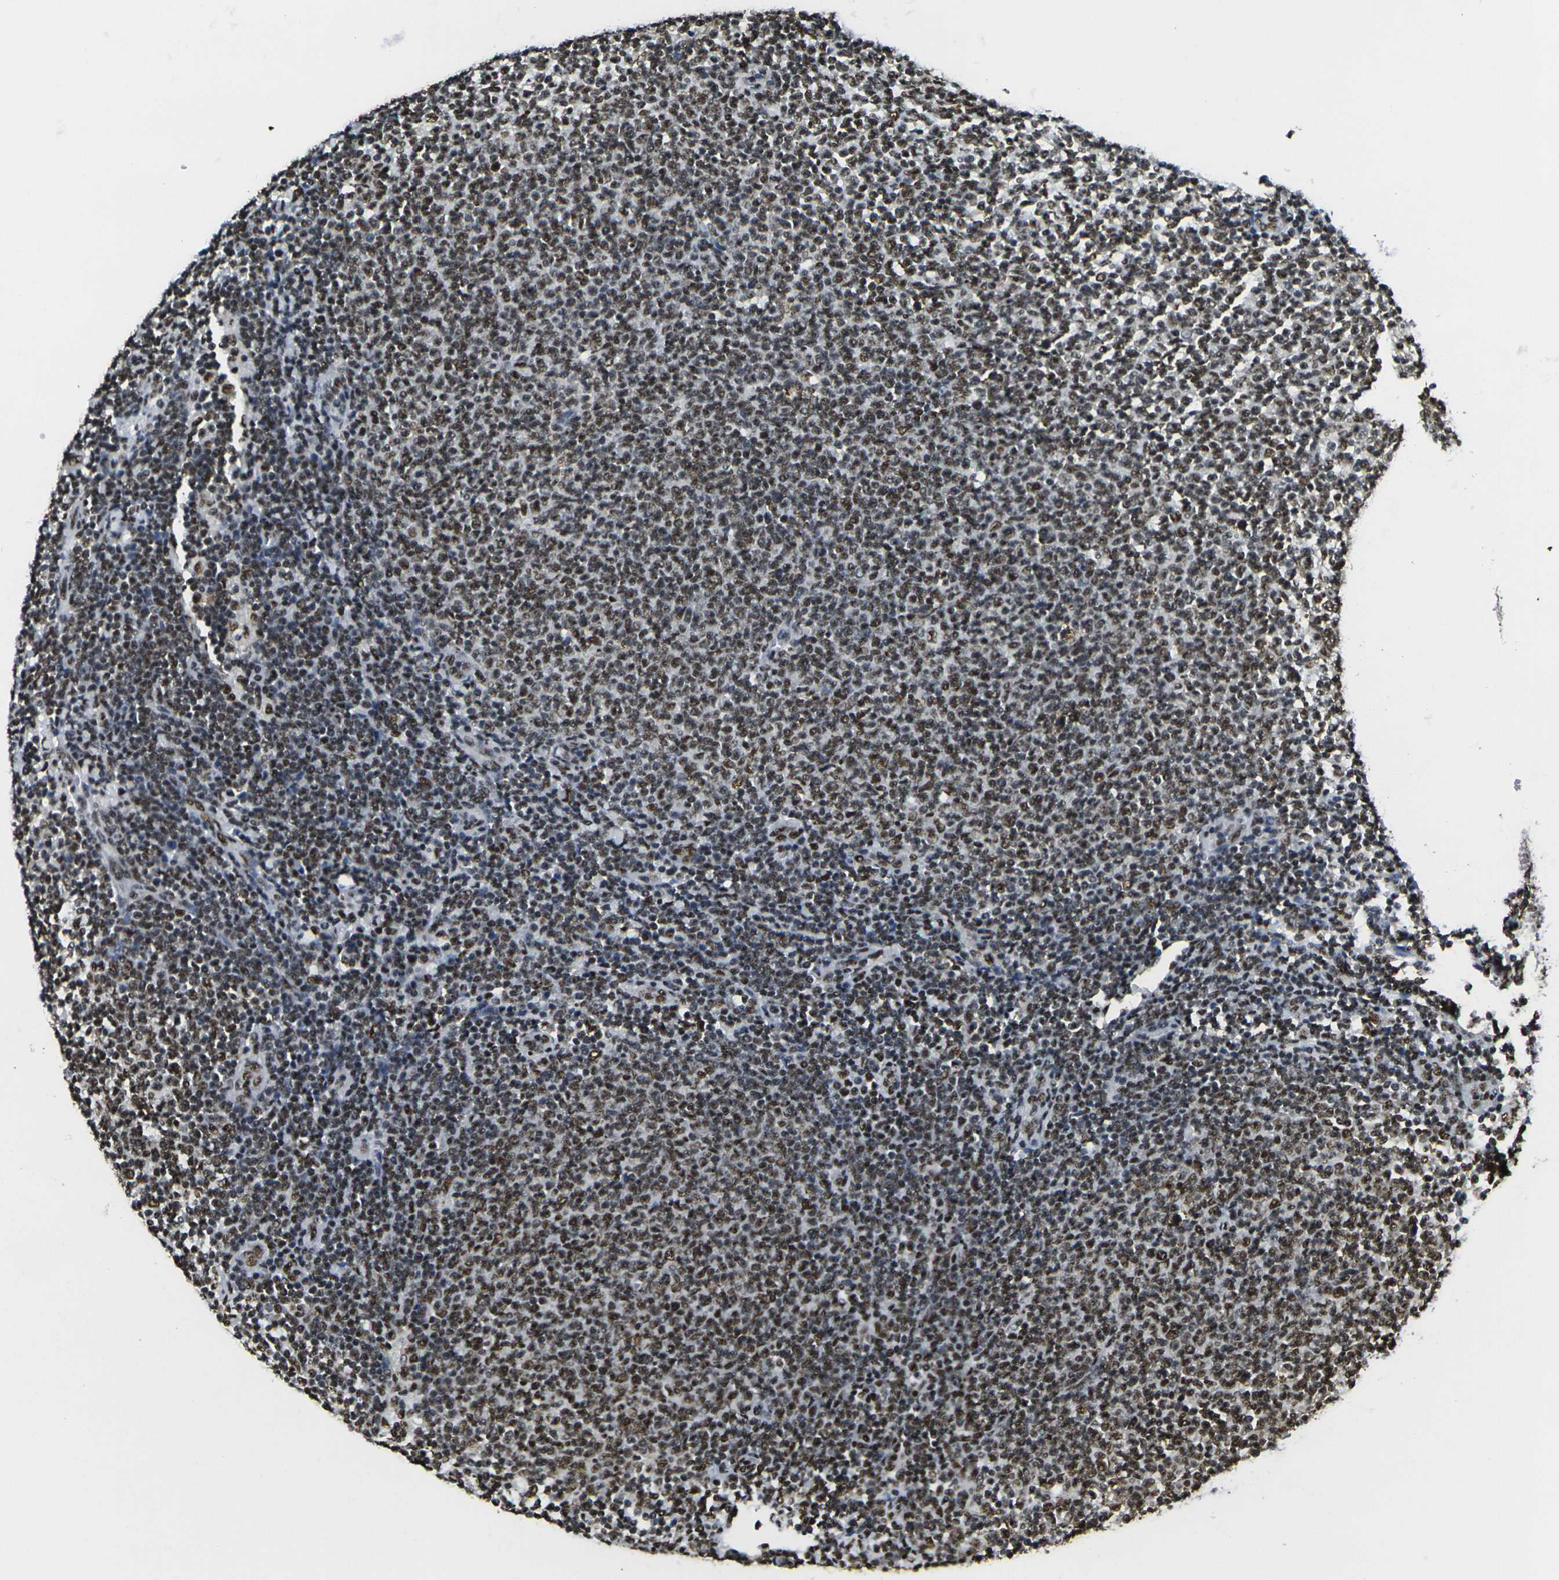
{"staining": {"intensity": "moderate", "quantity": ">75%", "location": "nuclear"}, "tissue": "lymphoma", "cell_type": "Tumor cells", "image_type": "cancer", "snomed": [{"axis": "morphology", "description": "Malignant lymphoma, non-Hodgkin's type, Low grade"}, {"axis": "topography", "description": "Lymph node"}], "caption": "Human low-grade malignant lymphoma, non-Hodgkin's type stained for a protein (brown) exhibits moderate nuclear positive positivity in about >75% of tumor cells.", "gene": "SMARCC1", "patient": {"sex": "male", "age": 66}}